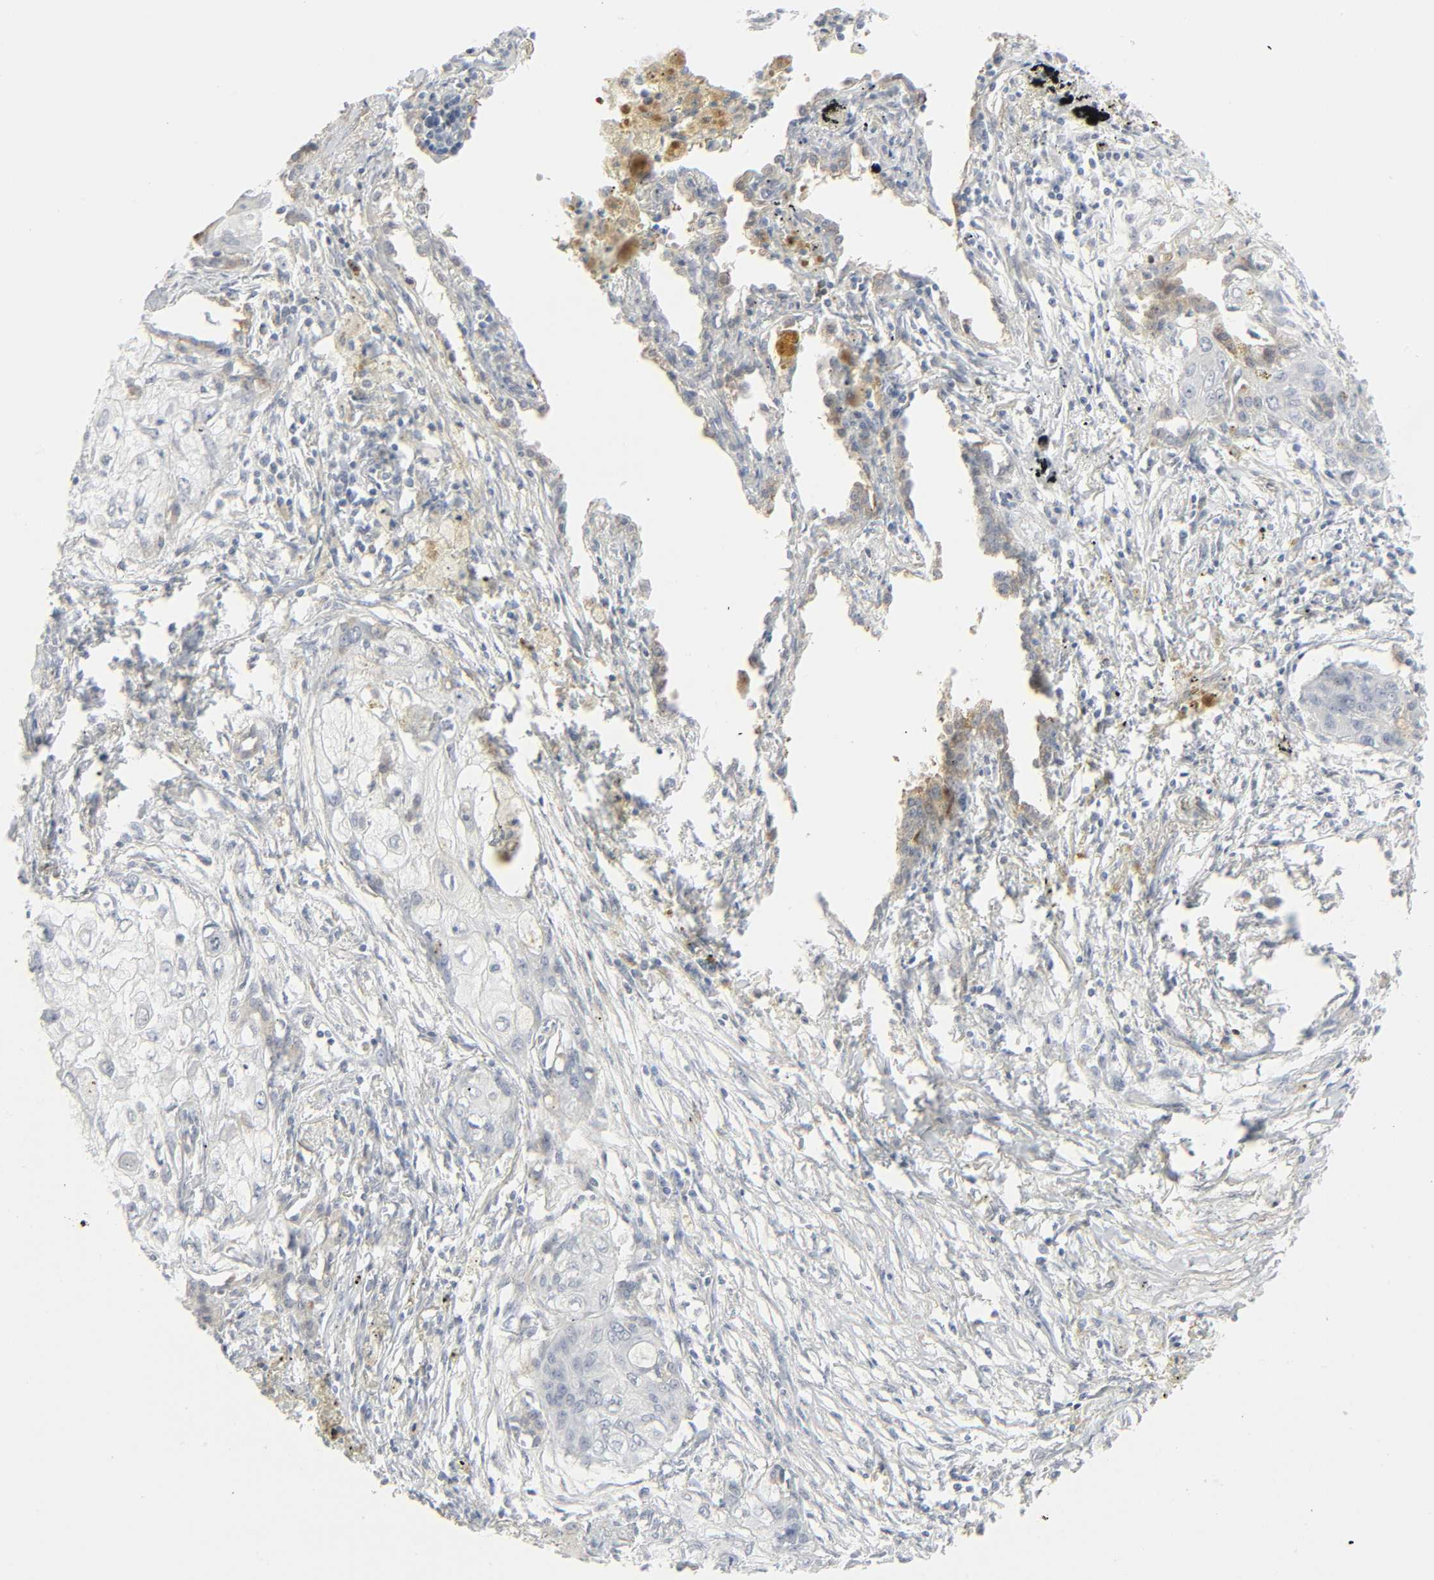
{"staining": {"intensity": "negative", "quantity": "none", "location": "none"}, "tissue": "lung cancer", "cell_type": "Tumor cells", "image_type": "cancer", "snomed": [{"axis": "morphology", "description": "Squamous cell carcinoma, NOS"}, {"axis": "topography", "description": "Lung"}], "caption": "Photomicrograph shows no significant protein staining in tumor cells of lung squamous cell carcinoma.", "gene": "ZBTB16", "patient": {"sex": "male", "age": 71}}